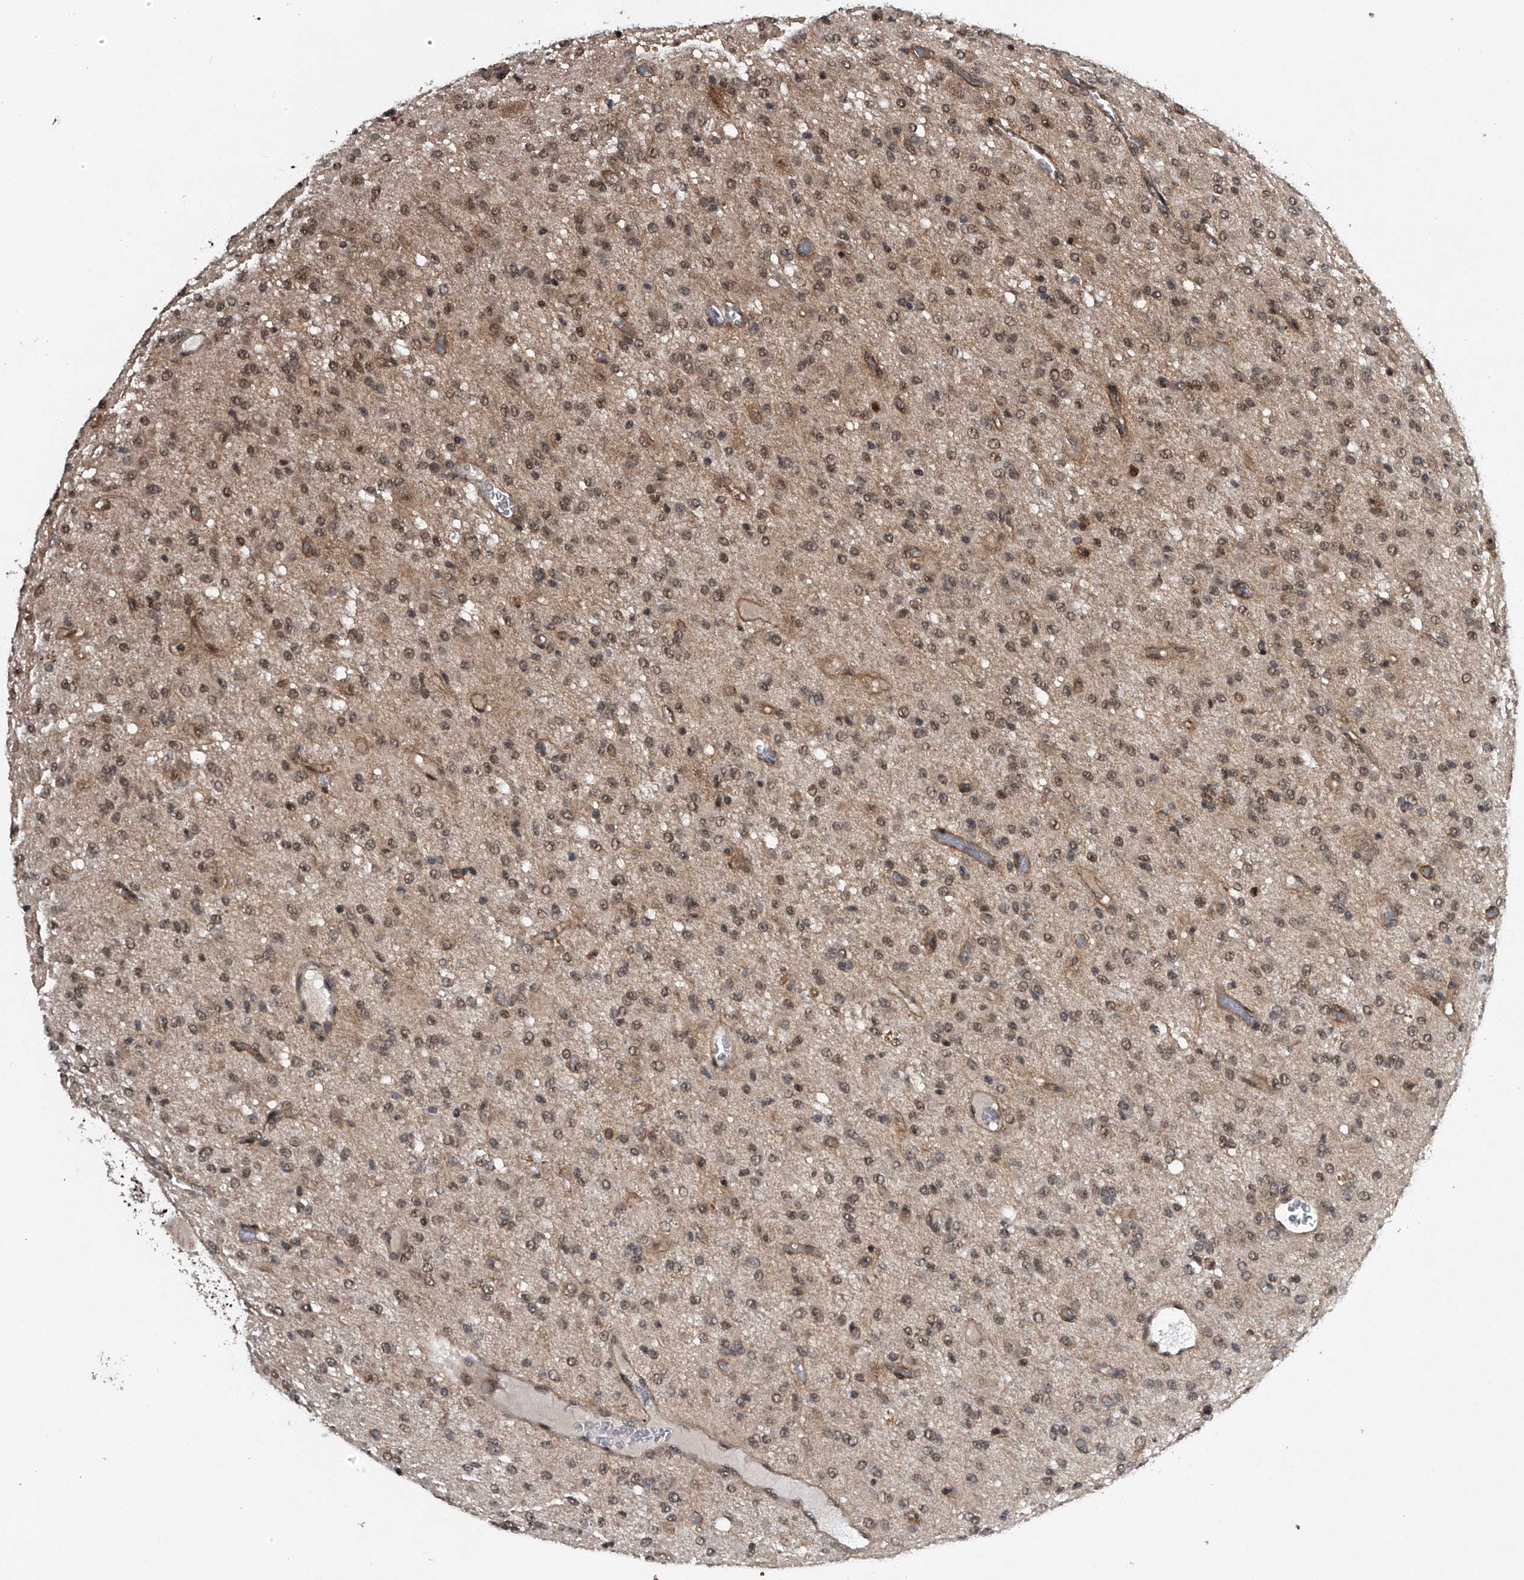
{"staining": {"intensity": "moderate", "quantity": ">75%", "location": "nuclear"}, "tissue": "glioma", "cell_type": "Tumor cells", "image_type": "cancer", "snomed": [{"axis": "morphology", "description": "Glioma, malignant, High grade"}, {"axis": "topography", "description": "Brain"}], "caption": "Immunohistochemical staining of glioma exhibits medium levels of moderate nuclear expression in about >75% of tumor cells.", "gene": "SLC12A8", "patient": {"sex": "female", "age": 59}}